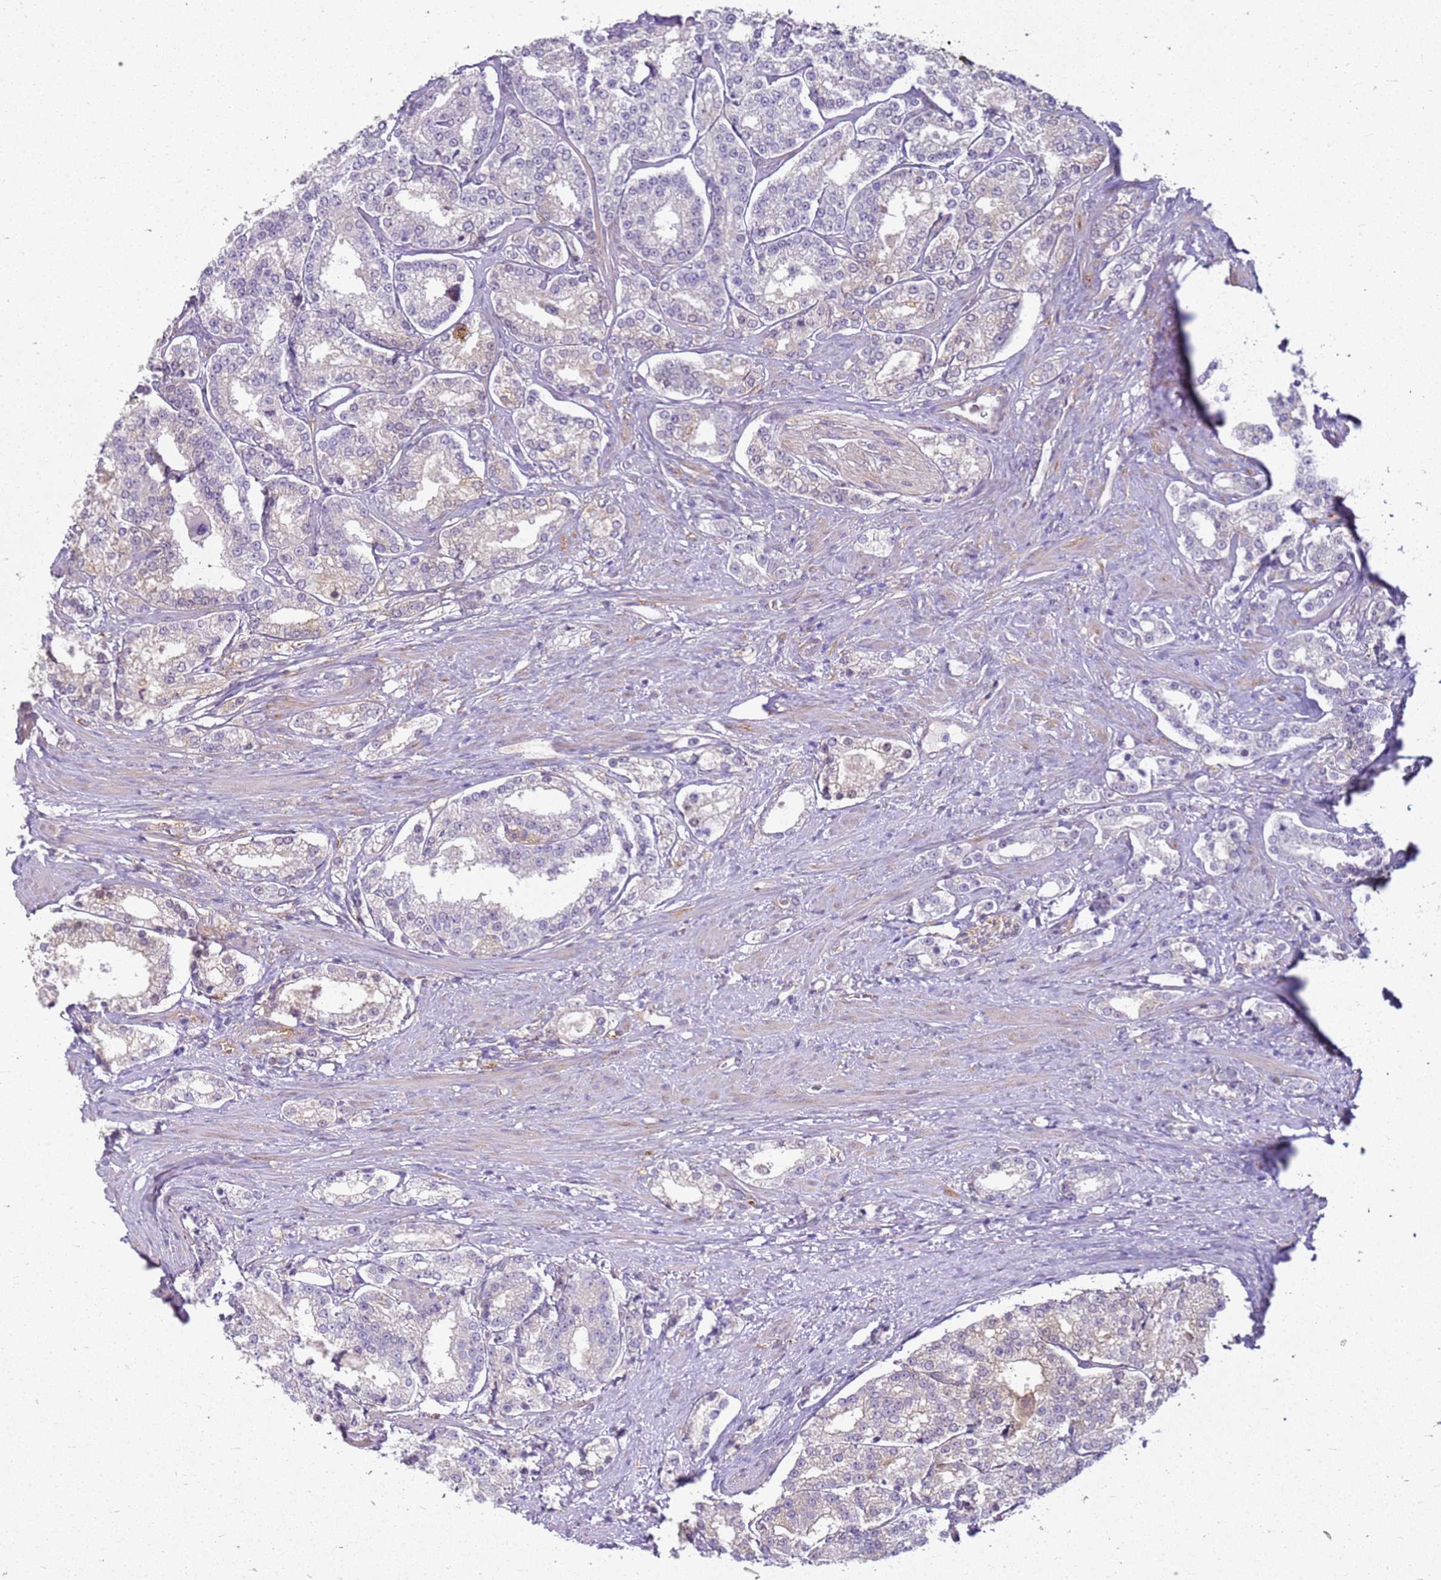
{"staining": {"intensity": "negative", "quantity": "none", "location": "none"}, "tissue": "prostate cancer", "cell_type": "Tumor cells", "image_type": "cancer", "snomed": [{"axis": "morphology", "description": "Normal tissue, NOS"}, {"axis": "morphology", "description": "Adenocarcinoma, High grade"}, {"axis": "topography", "description": "Prostate"}], "caption": "IHC photomicrograph of neoplastic tissue: human high-grade adenocarcinoma (prostate) stained with DAB demonstrates no significant protein staining in tumor cells. (Stains: DAB immunohistochemistry with hematoxylin counter stain, Microscopy: brightfield microscopy at high magnification).", "gene": "HSPB1", "patient": {"sex": "male", "age": 83}}